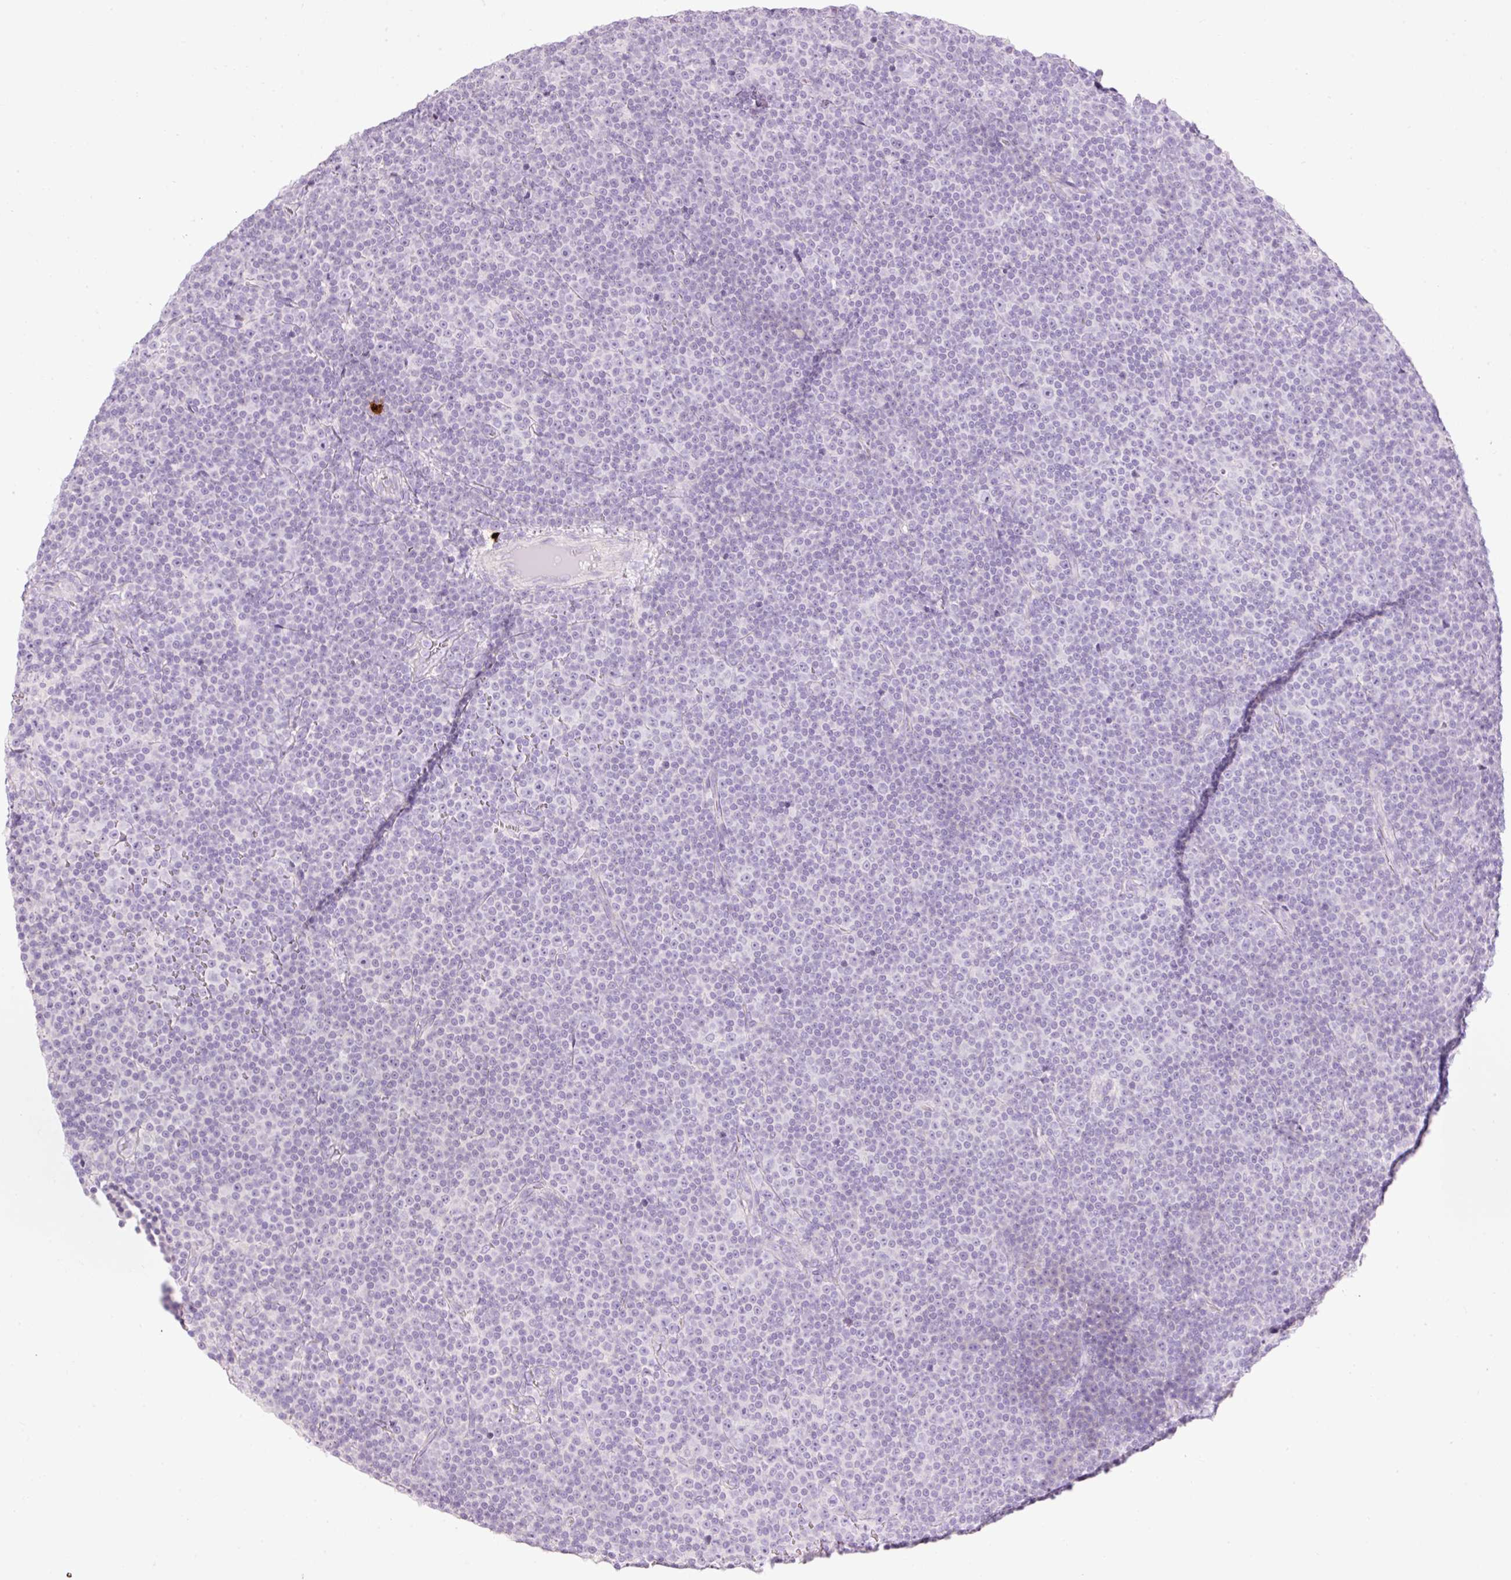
{"staining": {"intensity": "negative", "quantity": "none", "location": "none"}, "tissue": "lymphoma", "cell_type": "Tumor cells", "image_type": "cancer", "snomed": [{"axis": "morphology", "description": "Malignant lymphoma, non-Hodgkin's type, Low grade"}, {"axis": "topography", "description": "Lymph node"}], "caption": "Immunohistochemical staining of low-grade malignant lymphoma, non-Hodgkin's type demonstrates no significant positivity in tumor cells.", "gene": "CMA1", "patient": {"sex": "female", "age": 67}}